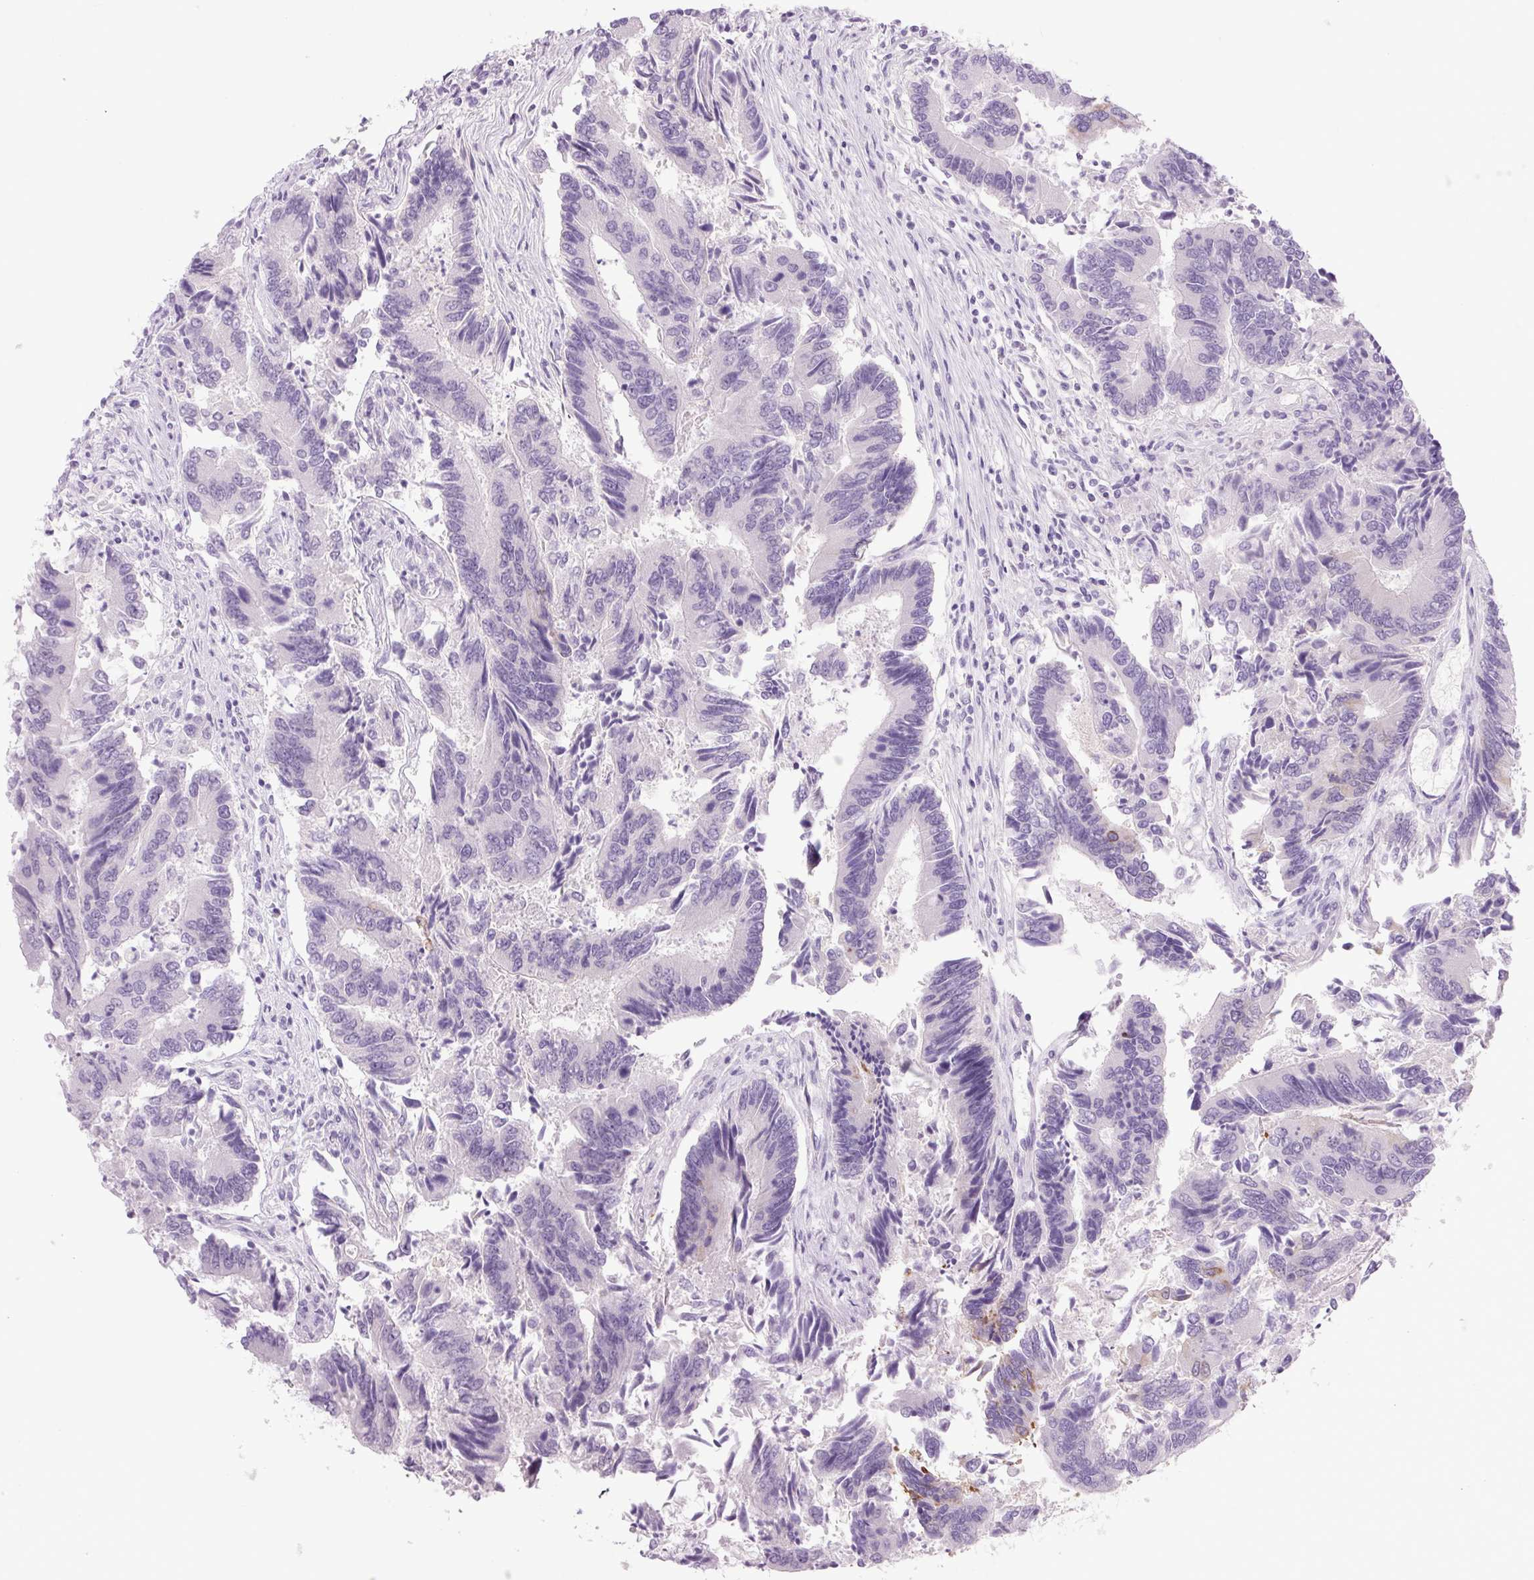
{"staining": {"intensity": "negative", "quantity": "none", "location": "none"}, "tissue": "colorectal cancer", "cell_type": "Tumor cells", "image_type": "cancer", "snomed": [{"axis": "morphology", "description": "Adenocarcinoma, NOS"}, {"axis": "topography", "description": "Colon"}], "caption": "Protein analysis of colorectal adenocarcinoma reveals no significant staining in tumor cells.", "gene": "COL9A2", "patient": {"sex": "female", "age": 67}}